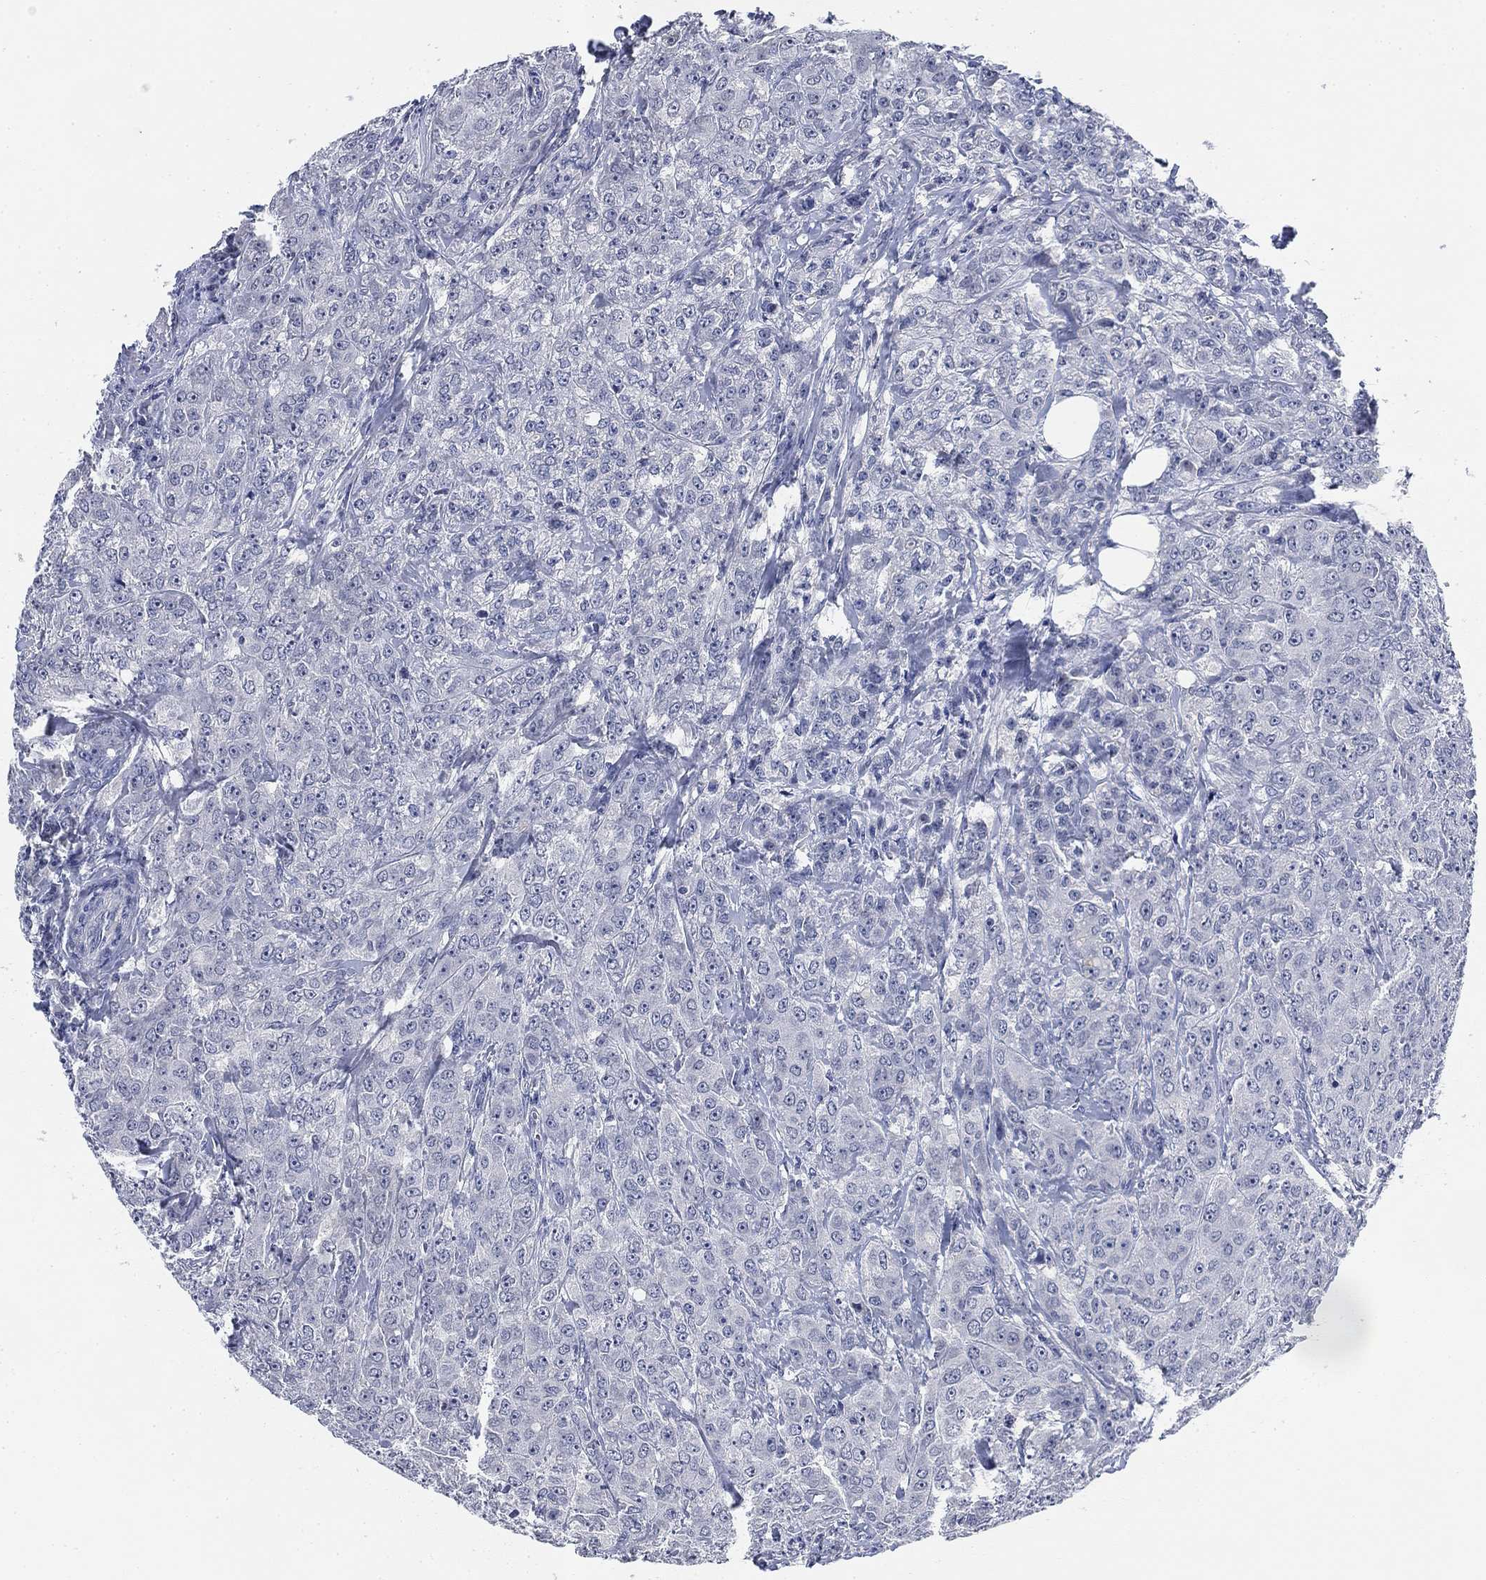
{"staining": {"intensity": "negative", "quantity": "none", "location": "none"}, "tissue": "breast cancer", "cell_type": "Tumor cells", "image_type": "cancer", "snomed": [{"axis": "morphology", "description": "Duct carcinoma"}, {"axis": "topography", "description": "Breast"}], "caption": "A micrograph of breast cancer stained for a protein exhibits no brown staining in tumor cells. (DAB (3,3'-diaminobenzidine) immunohistochemistry (IHC), high magnification).", "gene": "DAZL", "patient": {"sex": "female", "age": 43}}